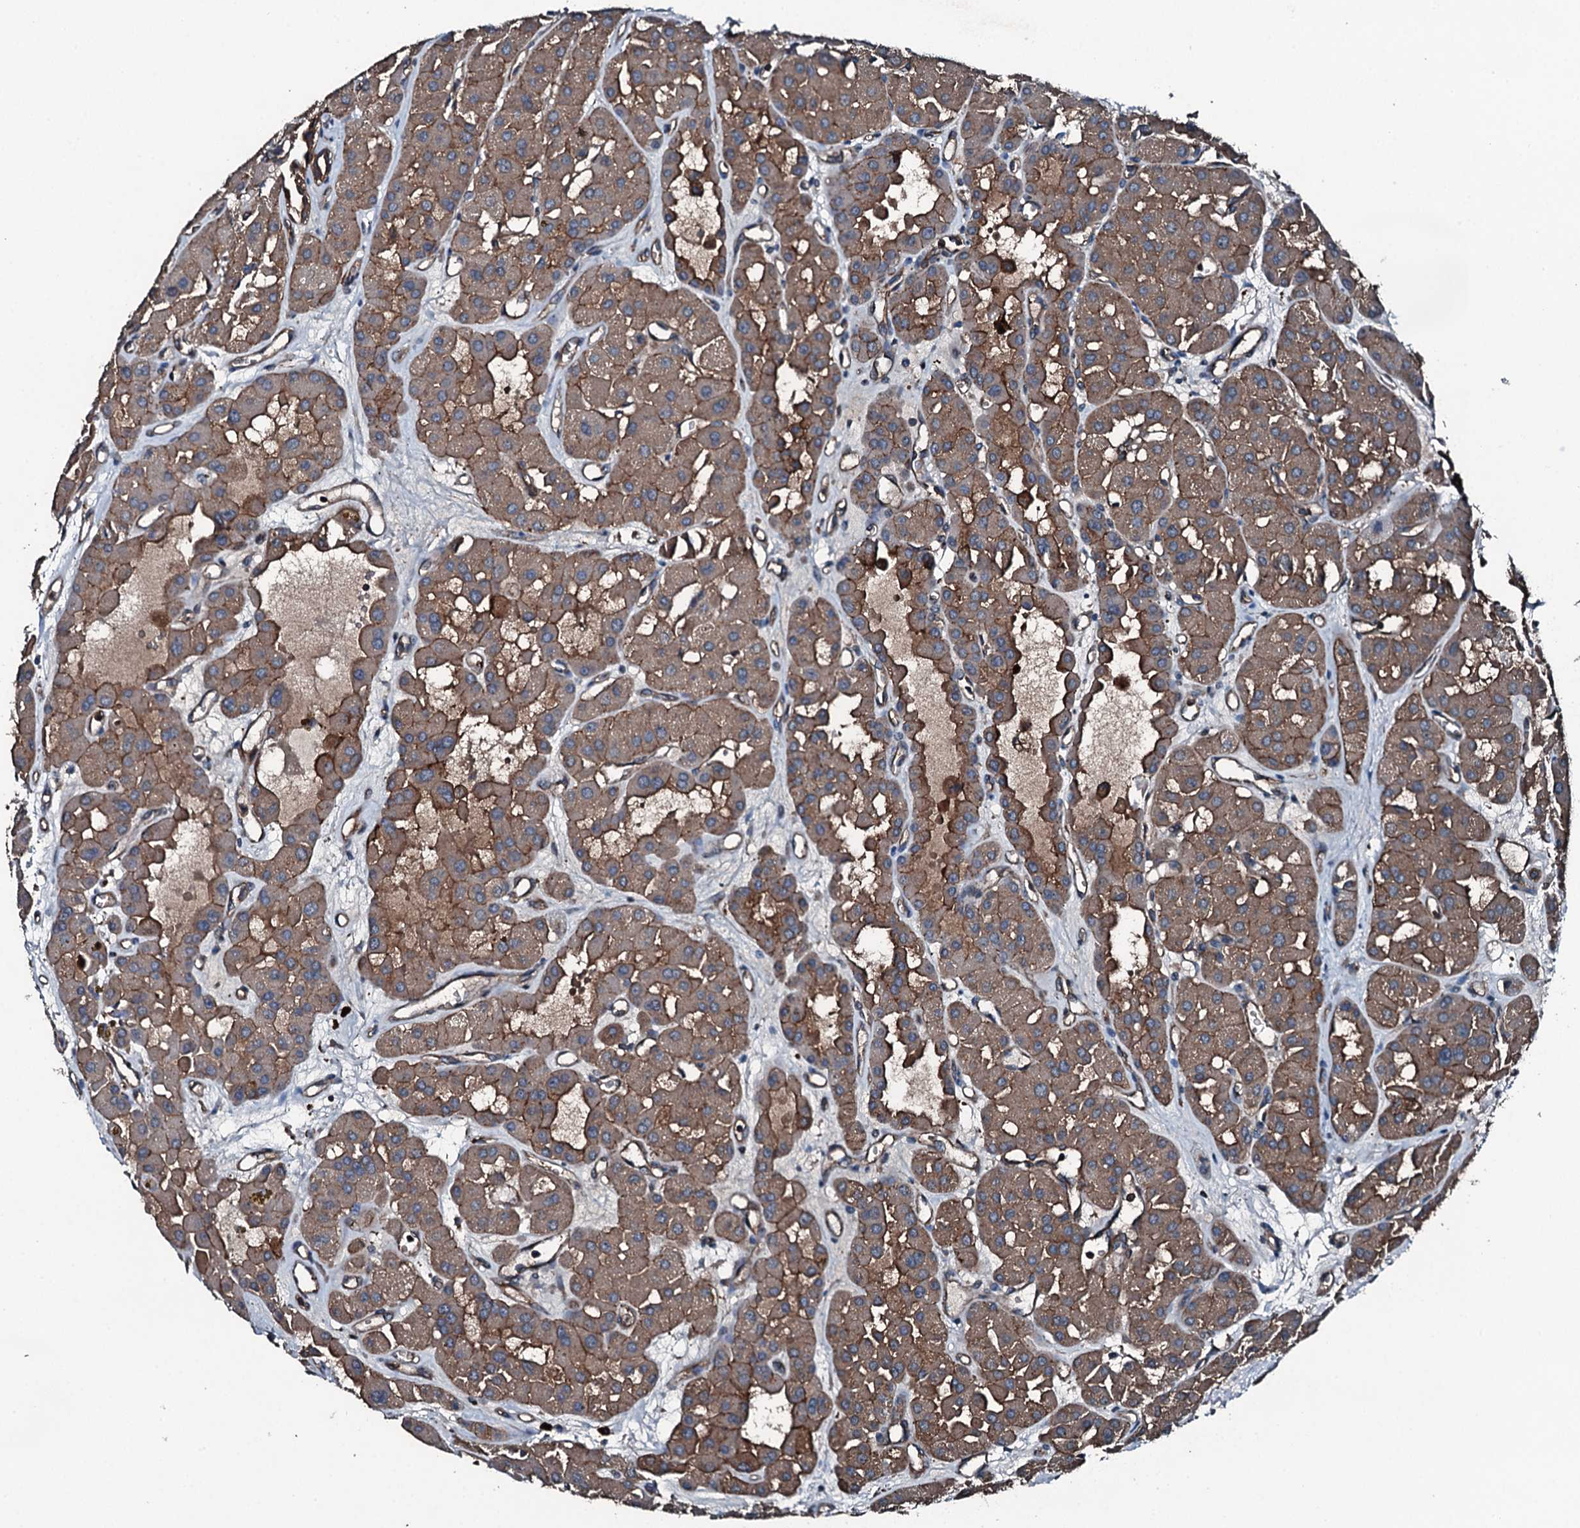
{"staining": {"intensity": "moderate", "quantity": ">75%", "location": "cytoplasmic/membranous"}, "tissue": "renal cancer", "cell_type": "Tumor cells", "image_type": "cancer", "snomed": [{"axis": "morphology", "description": "Carcinoma, NOS"}, {"axis": "topography", "description": "Kidney"}], "caption": "This histopathology image exhibits IHC staining of human renal cancer, with medium moderate cytoplasmic/membranous expression in approximately >75% of tumor cells.", "gene": "SLC25A38", "patient": {"sex": "female", "age": 75}}